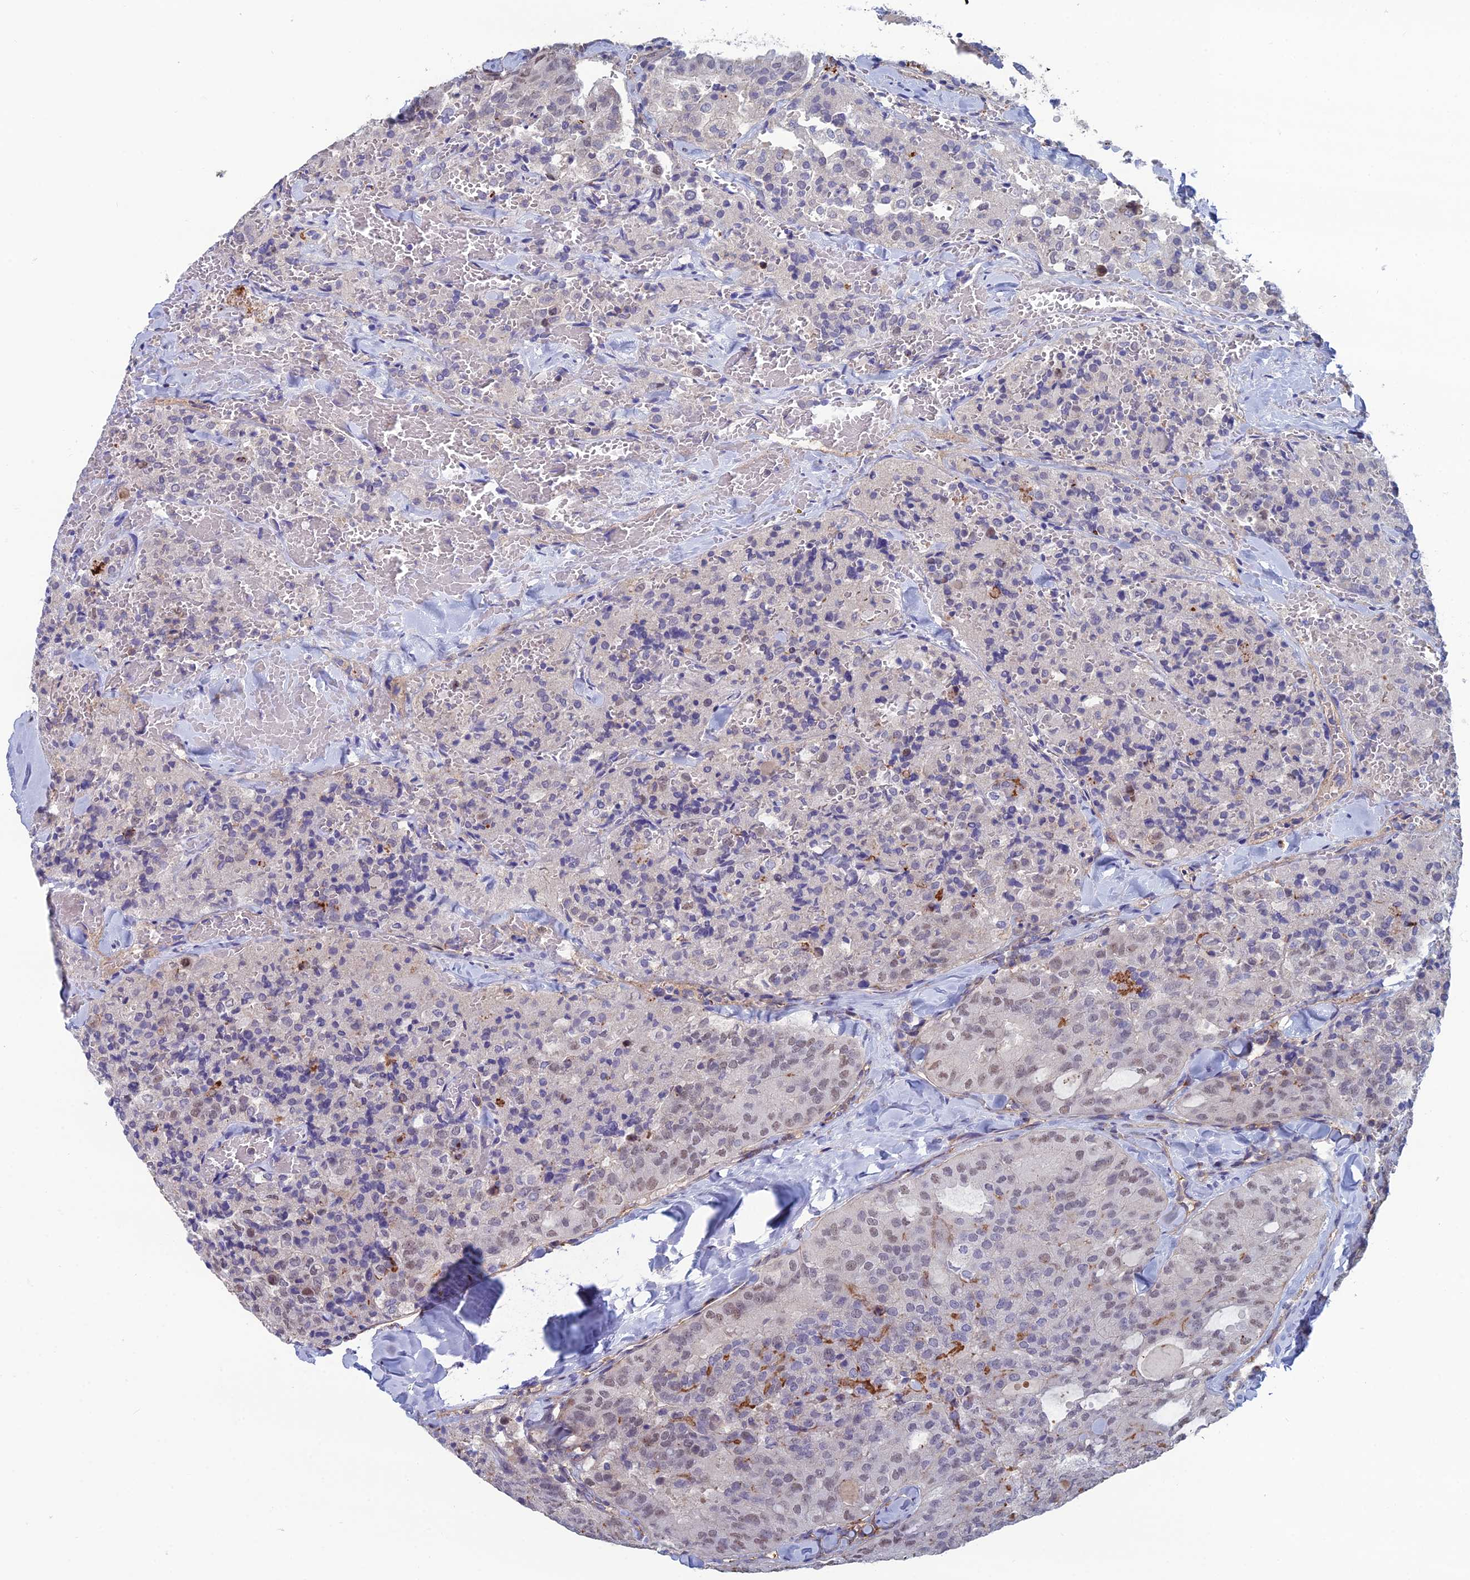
{"staining": {"intensity": "weak", "quantity": "<25%", "location": "nuclear"}, "tissue": "thyroid cancer", "cell_type": "Tumor cells", "image_type": "cancer", "snomed": [{"axis": "morphology", "description": "Follicular adenoma carcinoma, NOS"}, {"axis": "topography", "description": "Thyroid gland"}], "caption": "High magnification brightfield microscopy of thyroid follicular adenoma carcinoma stained with DAB (3,3'-diaminobenzidine) (brown) and counterstained with hematoxylin (blue): tumor cells show no significant expression.", "gene": "C15orf62", "patient": {"sex": "male", "age": 75}}